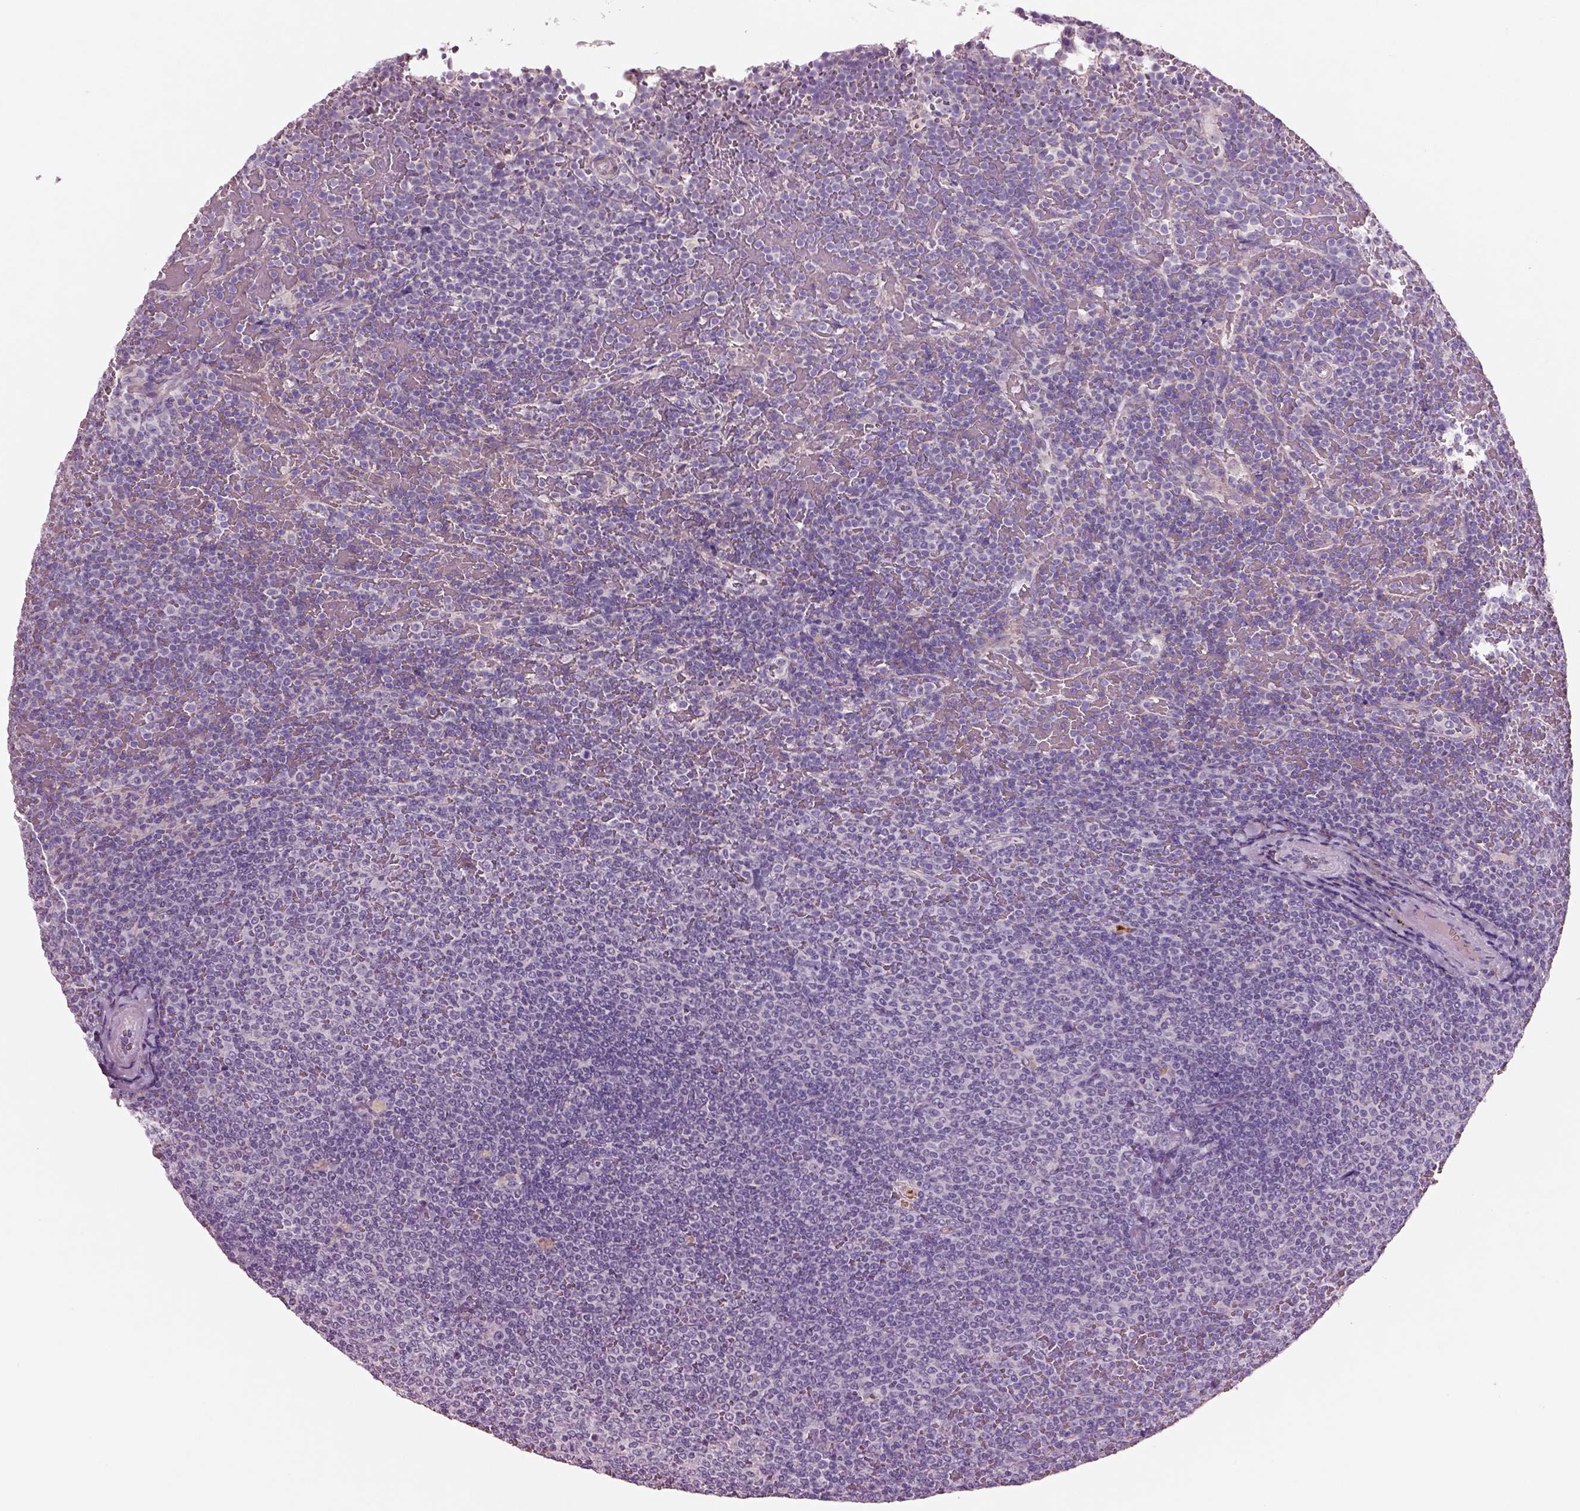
{"staining": {"intensity": "negative", "quantity": "none", "location": "none"}, "tissue": "lymphoma", "cell_type": "Tumor cells", "image_type": "cancer", "snomed": [{"axis": "morphology", "description": "Malignant lymphoma, non-Hodgkin's type, Low grade"}, {"axis": "topography", "description": "Spleen"}], "caption": "A micrograph of low-grade malignant lymphoma, non-Hodgkin's type stained for a protein reveals no brown staining in tumor cells.", "gene": "PLPP7", "patient": {"sex": "female", "age": 77}}